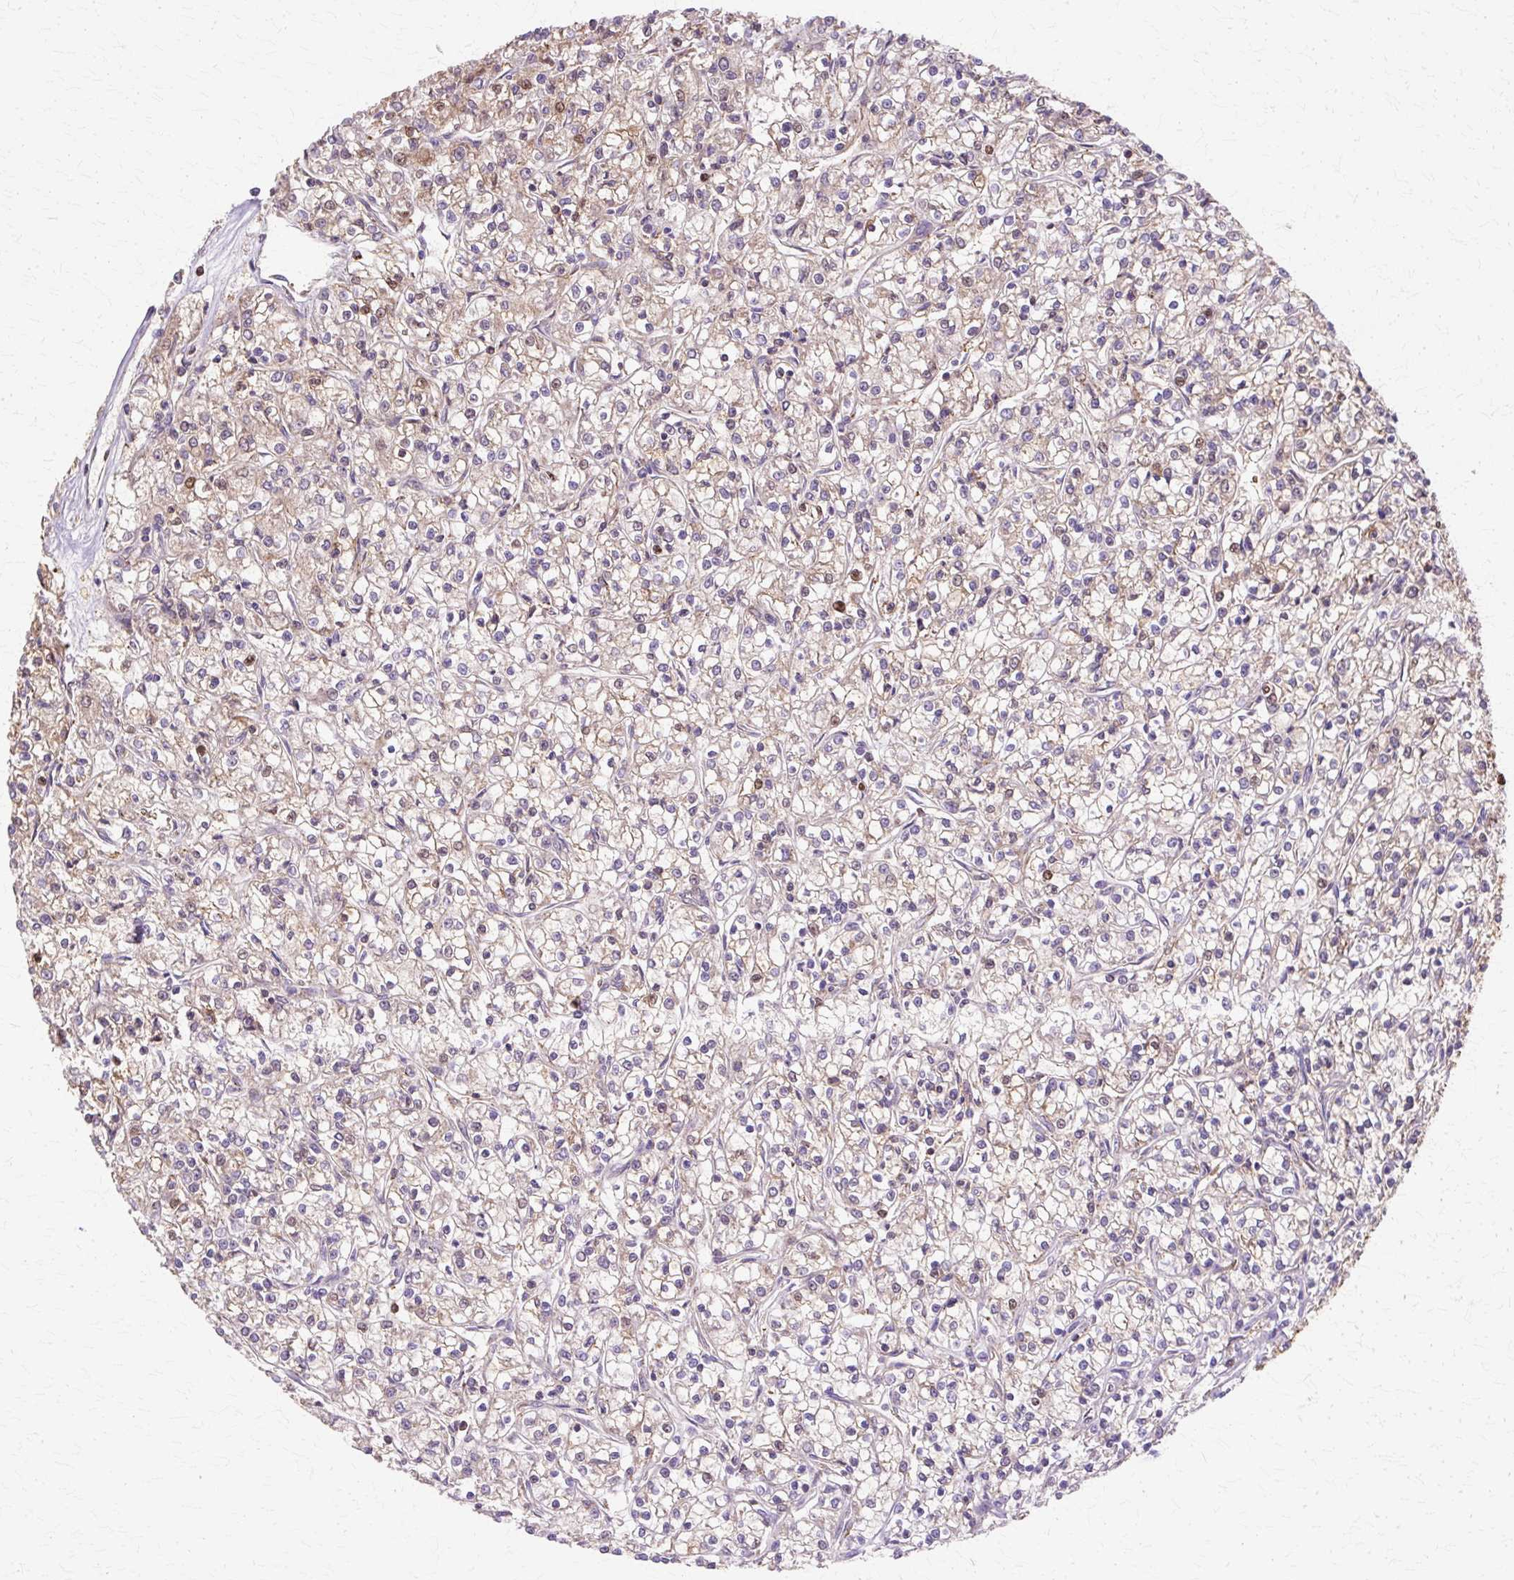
{"staining": {"intensity": "moderate", "quantity": "<25%", "location": "cytoplasmic/membranous,nuclear"}, "tissue": "renal cancer", "cell_type": "Tumor cells", "image_type": "cancer", "snomed": [{"axis": "morphology", "description": "Adenocarcinoma, NOS"}, {"axis": "topography", "description": "Kidney"}], "caption": "Immunohistochemistry photomicrograph of human renal cancer stained for a protein (brown), which reveals low levels of moderate cytoplasmic/membranous and nuclear staining in approximately <25% of tumor cells.", "gene": "COPB1", "patient": {"sex": "female", "age": 59}}